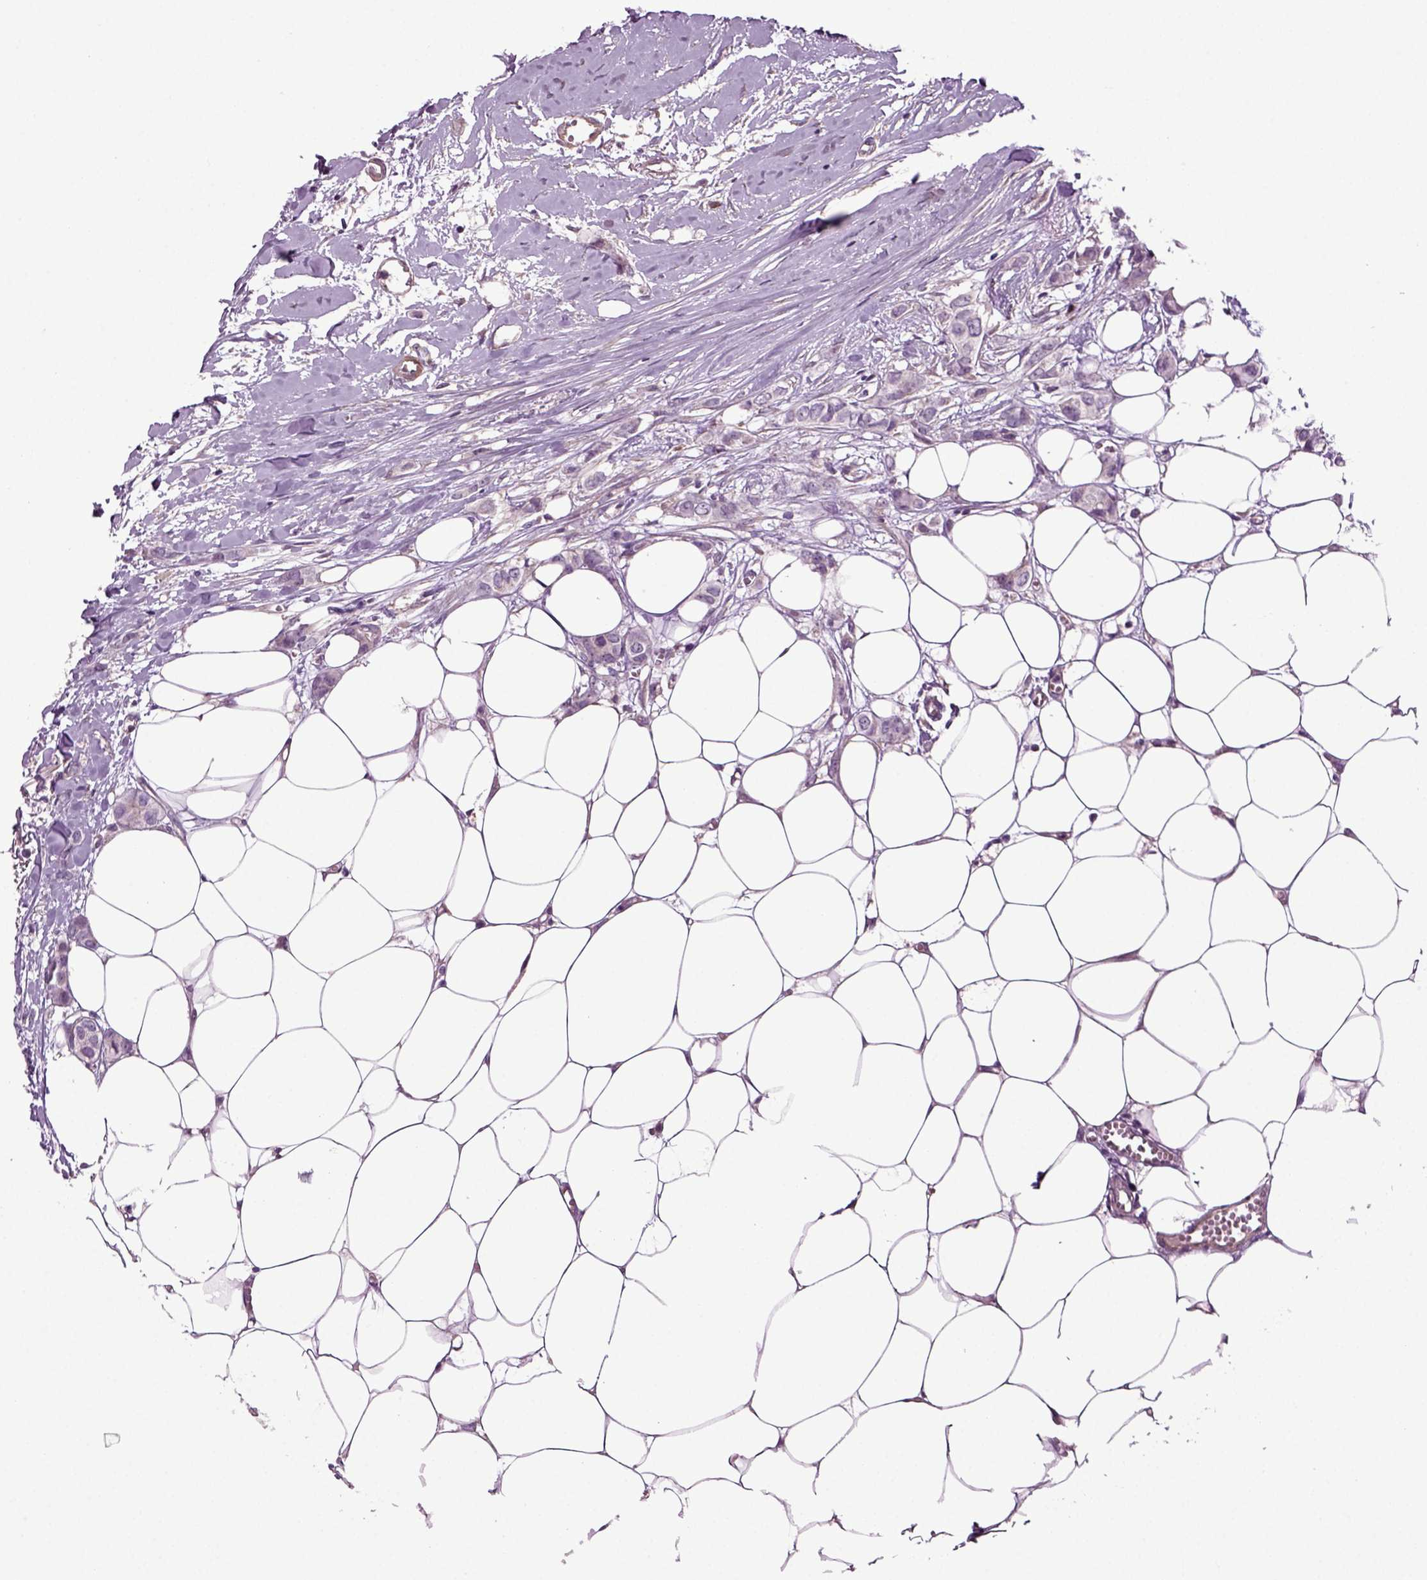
{"staining": {"intensity": "negative", "quantity": "none", "location": "none"}, "tissue": "breast cancer", "cell_type": "Tumor cells", "image_type": "cancer", "snomed": [{"axis": "morphology", "description": "Duct carcinoma"}, {"axis": "topography", "description": "Breast"}], "caption": "This is an immunohistochemistry (IHC) image of human breast cancer (invasive ductal carcinoma). There is no positivity in tumor cells.", "gene": "HAGHL", "patient": {"sex": "female", "age": 85}}